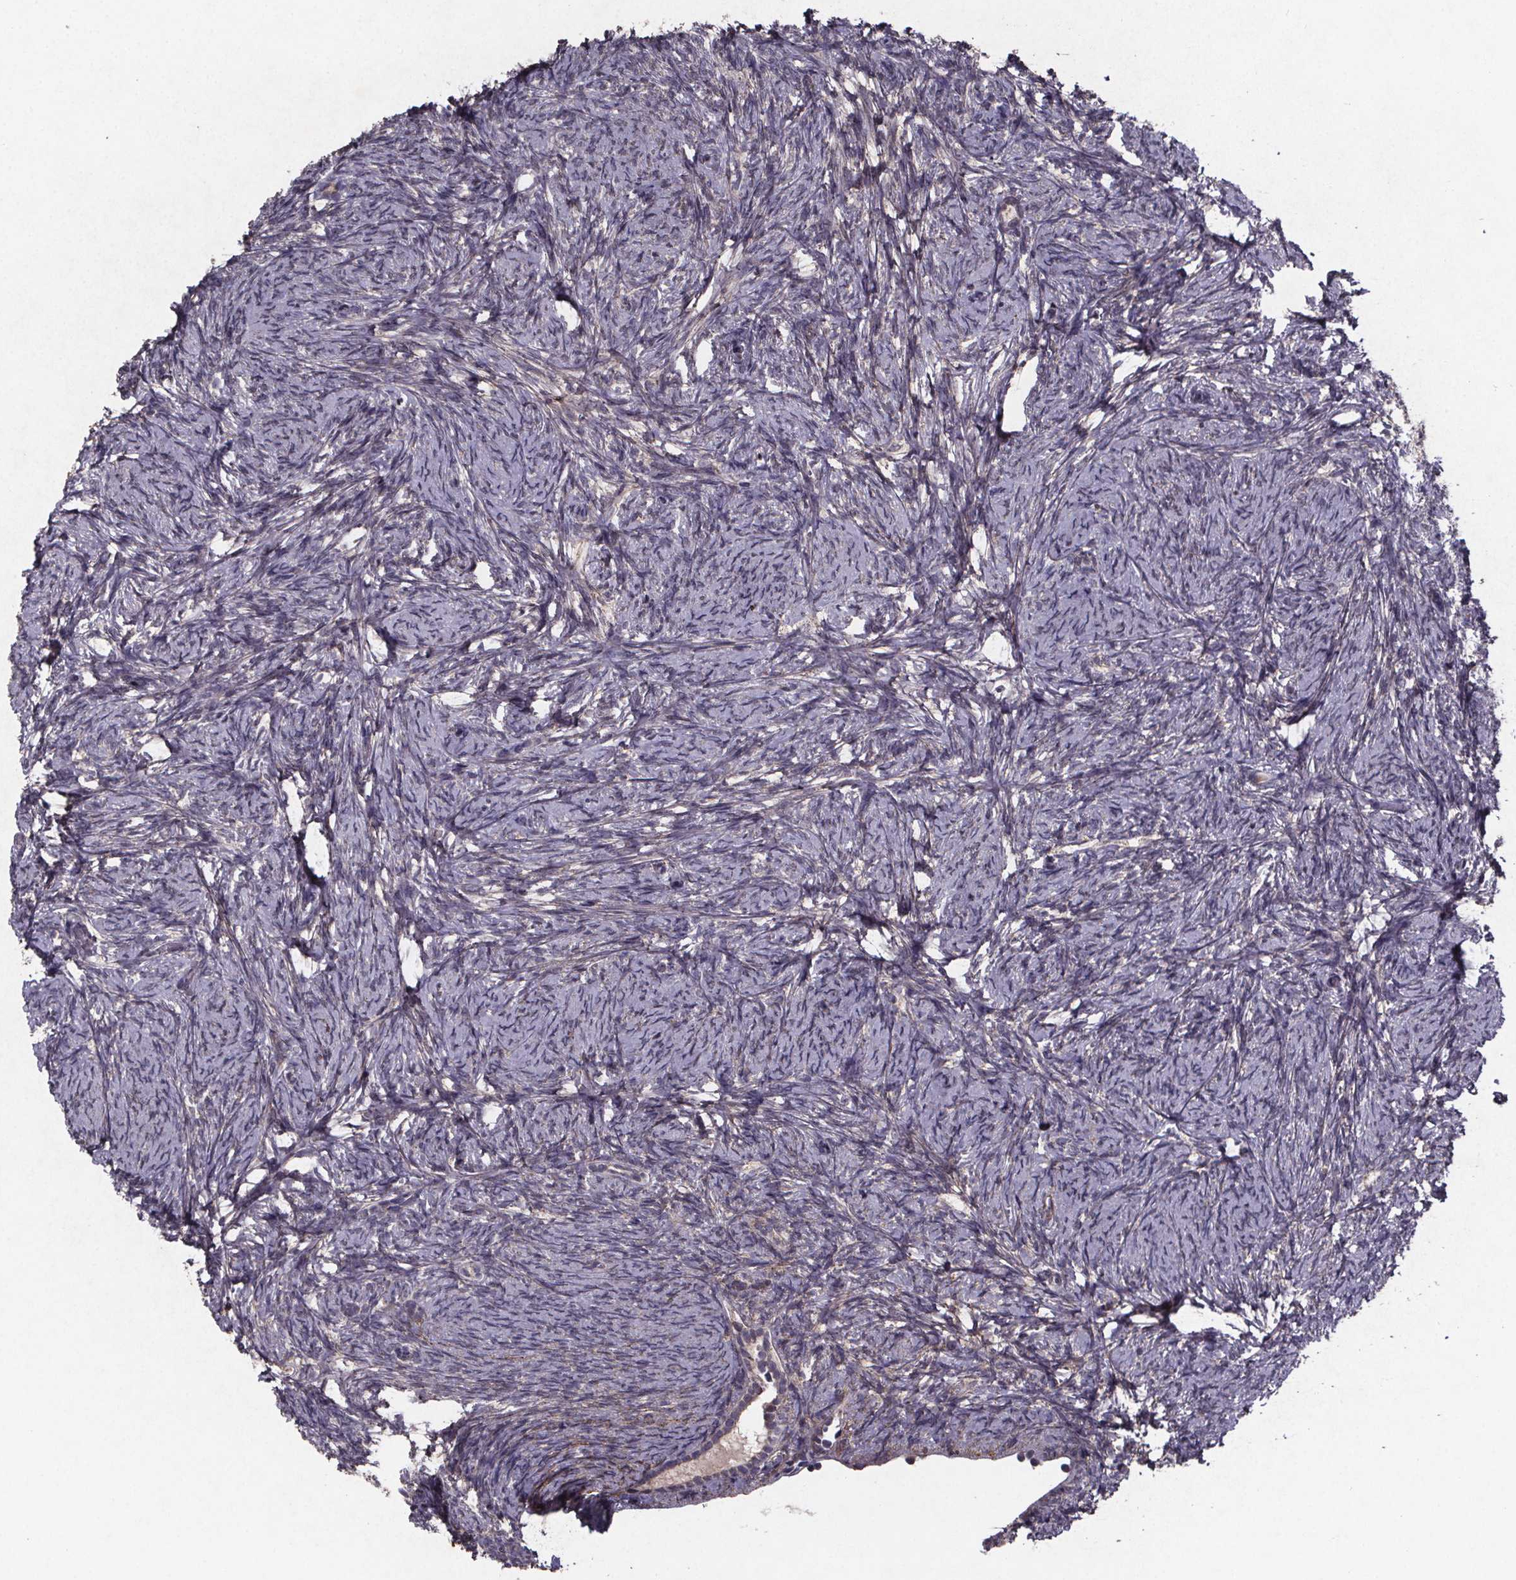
{"staining": {"intensity": "negative", "quantity": "none", "location": "none"}, "tissue": "ovary", "cell_type": "Ovarian stroma cells", "image_type": "normal", "snomed": [{"axis": "morphology", "description": "Normal tissue, NOS"}, {"axis": "topography", "description": "Ovary"}], "caption": "Immunohistochemistry (IHC) micrograph of normal human ovary stained for a protein (brown), which reveals no staining in ovarian stroma cells. (DAB (3,3'-diaminobenzidine) immunohistochemistry (IHC) with hematoxylin counter stain).", "gene": "PALLD", "patient": {"sex": "female", "age": 34}}